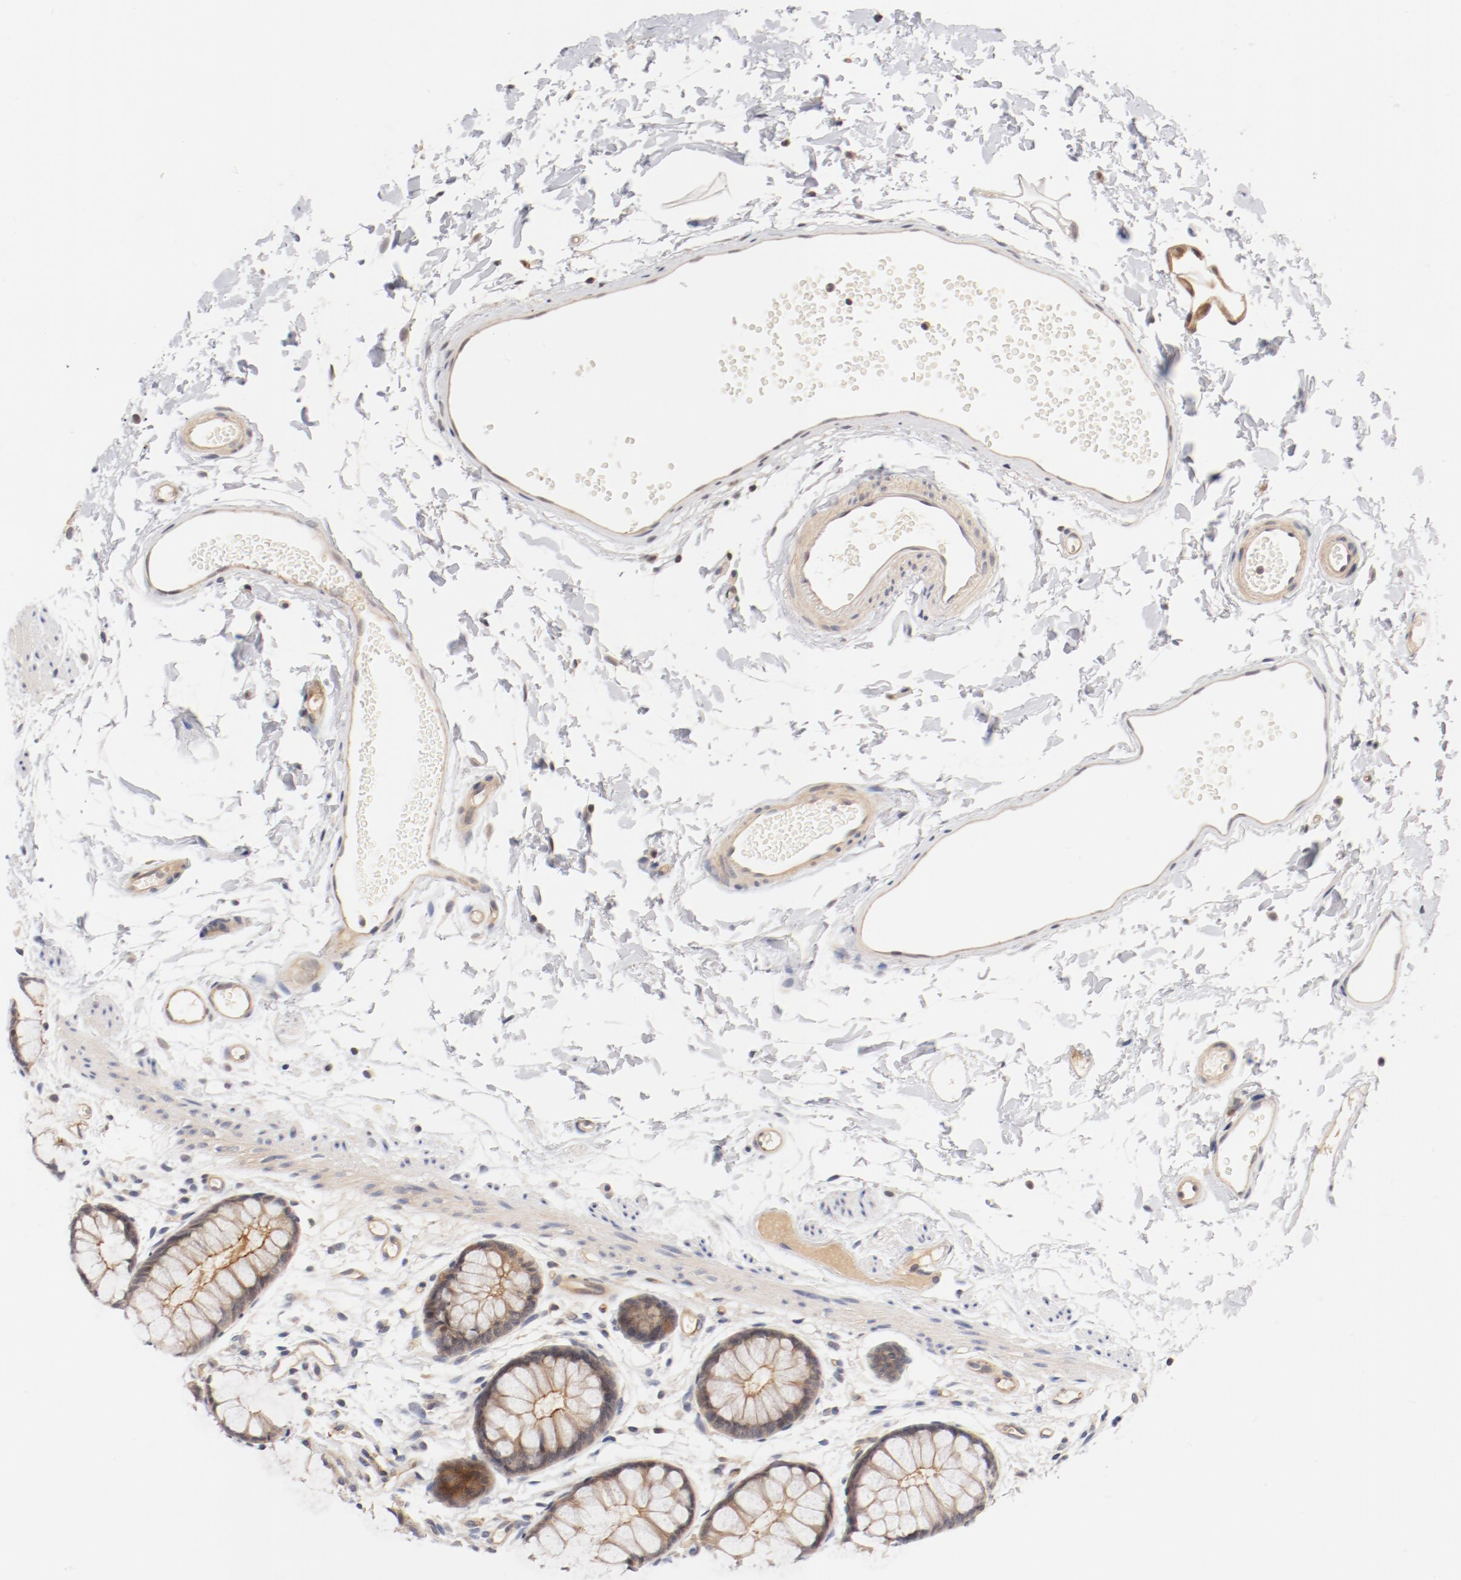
{"staining": {"intensity": "moderate", "quantity": "25%-75%", "location": "cytoplasmic/membranous"}, "tissue": "rectum", "cell_type": "Glandular cells", "image_type": "normal", "snomed": [{"axis": "morphology", "description": "Normal tissue, NOS"}, {"axis": "topography", "description": "Rectum"}], "caption": "Brown immunohistochemical staining in normal rectum demonstrates moderate cytoplasmic/membranous positivity in approximately 25%-75% of glandular cells. The protein of interest is shown in brown color, while the nuclei are stained blue.", "gene": "ZNF267", "patient": {"sex": "female", "age": 66}}